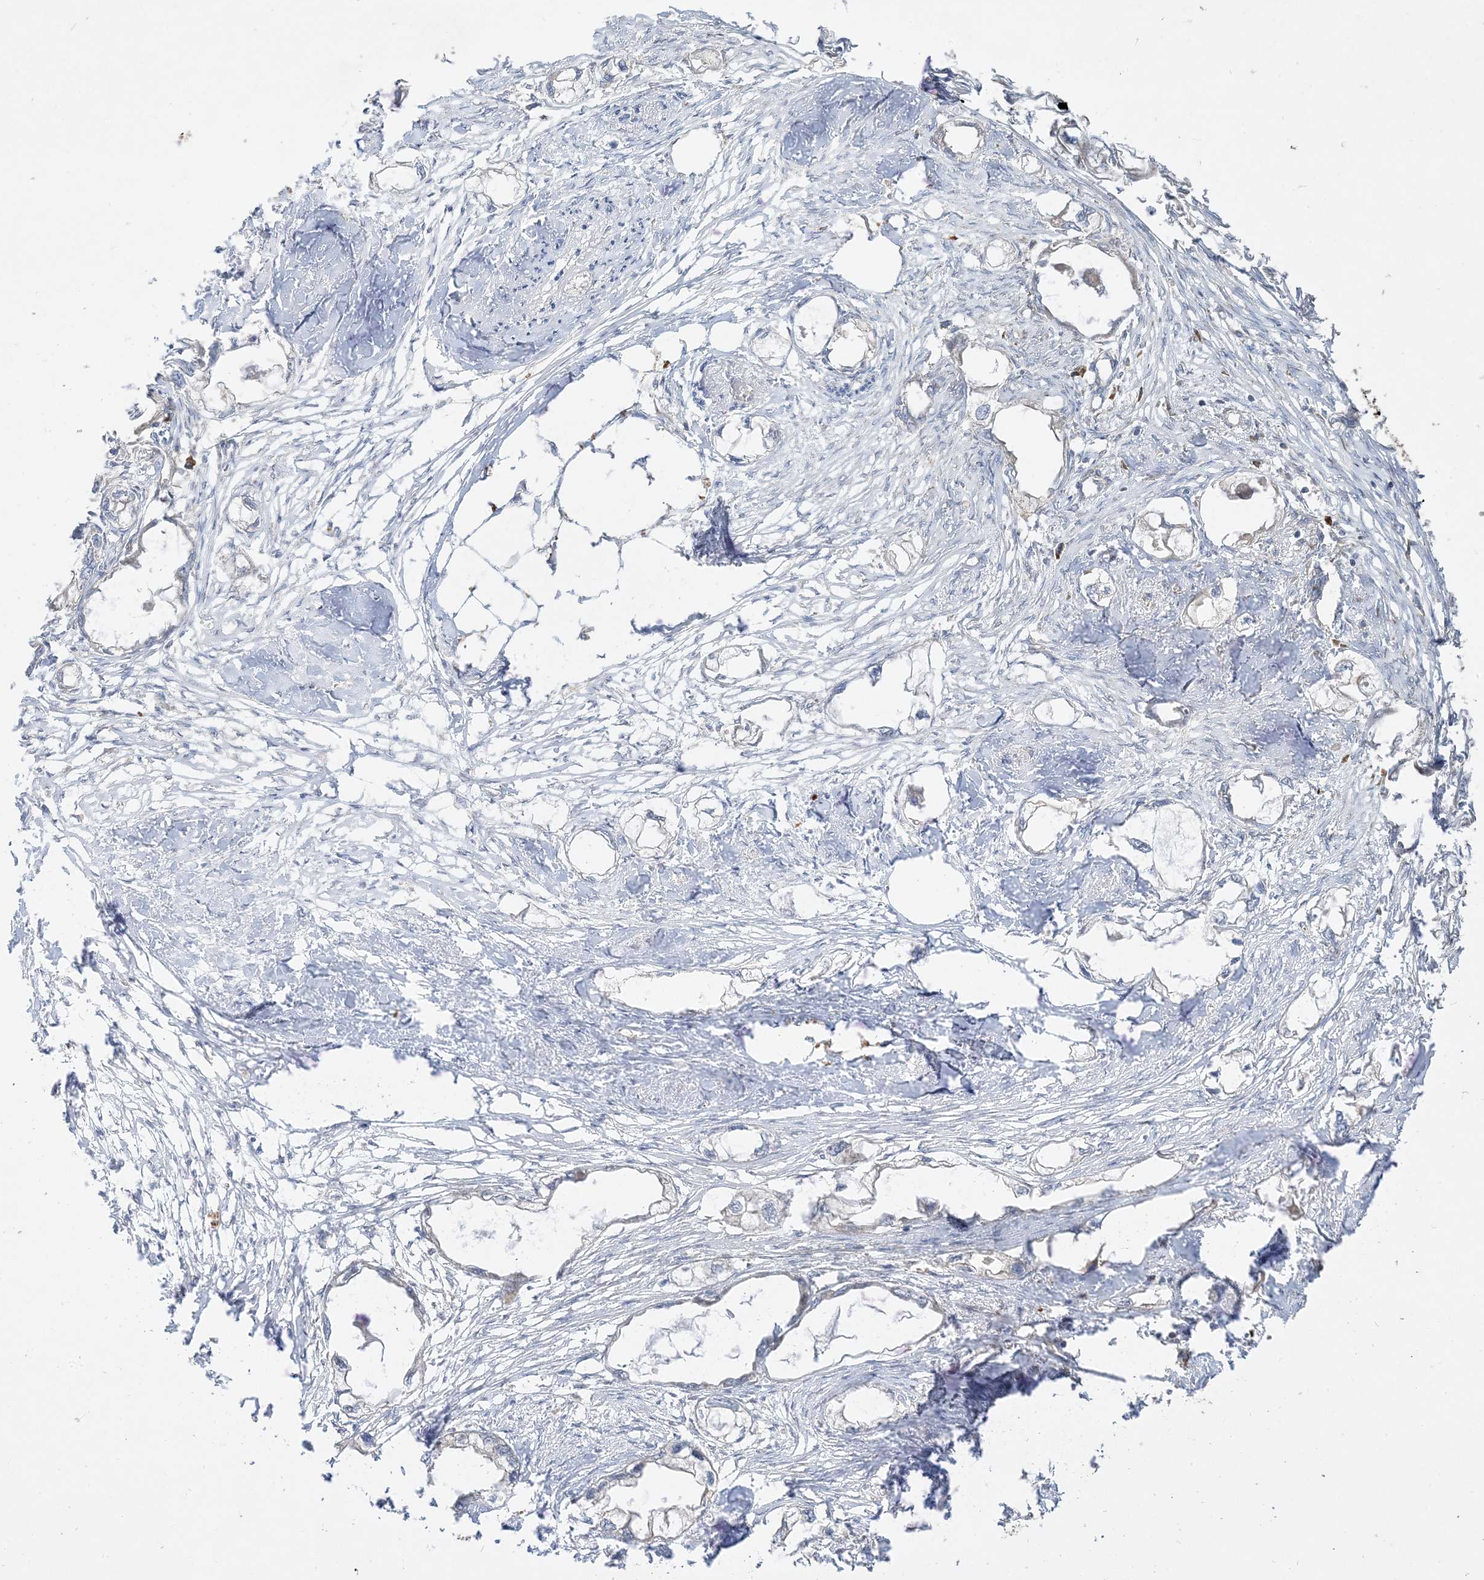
{"staining": {"intensity": "negative", "quantity": "none", "location": "none"}, "tissue": "endometrial cancer", "cell_type": "Tumor cells", "image_type": "cancer", "snomed": [{"axis": "morphology", "description": "Adenocarcinoma, NOS"}, {"axis": "morphology", "description": "Adenocarcinoma, metastatic, NOS"}, {"axis": "topography", "description": "Adipose tissue"}, {"axis": "topography", "description": "Endometrium"}], "caption": "Image shows no protein positivity in tumor cells of endometrial cancer tissue.", "gene": "AARS2", "patient": {"sex": "female", "age": 67}}